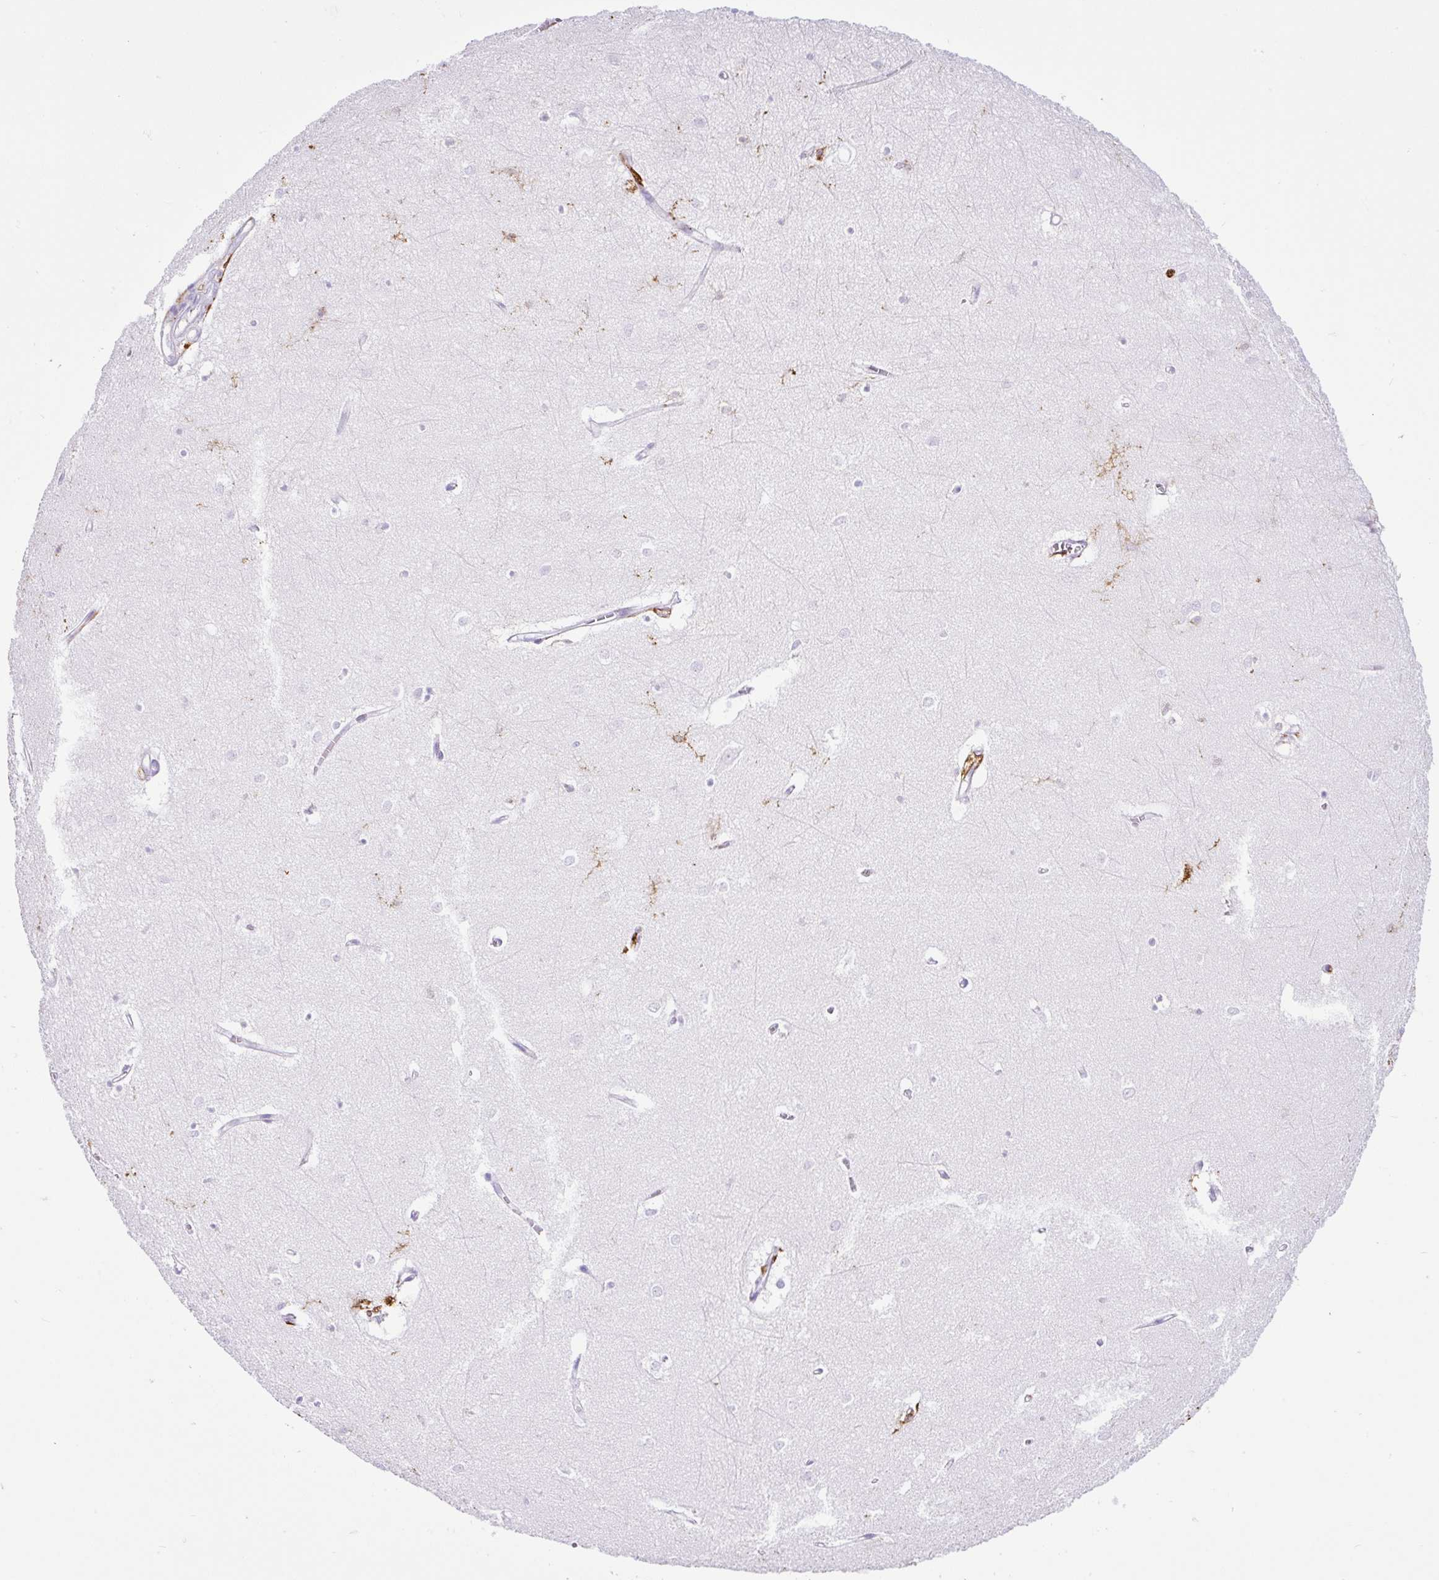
{"staining": {"intensity": "negative", "quantity": "none", "location": "none"}, "tissue": "hippocampus", "cell_type": "Glial cells", "image_type": "normal", "snomed": [{"axis": "morphology", "description": "Normal tissue, NOS"}, {"axis": "topography", "description": "Hippocampus"}], "caption": "Benign hippocampus was stained to show a protein in brown. There is no significant staining in glial cells.", "gene": "HLA", "patient": {"sex": "female", "age": 64}}